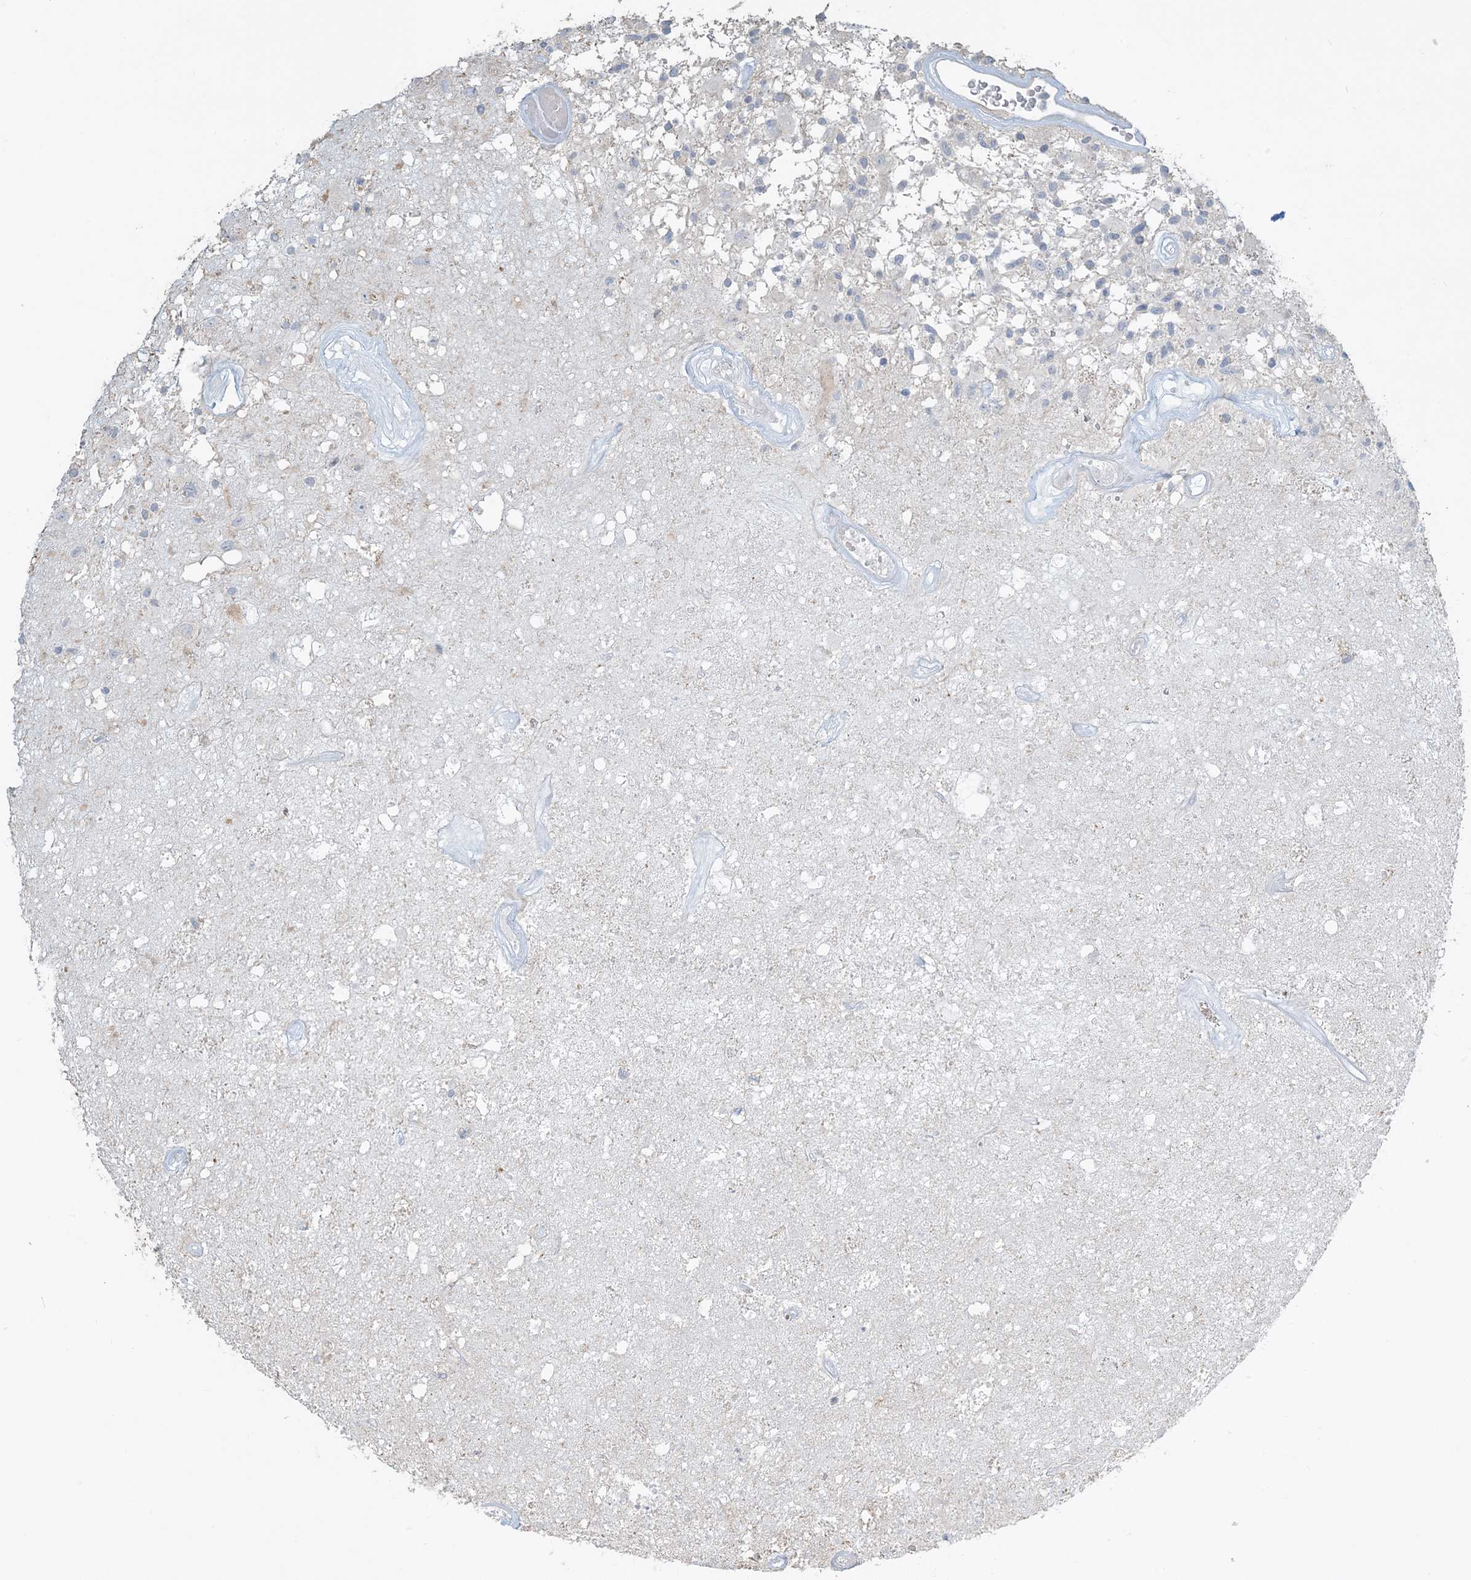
{"staining": {"intensity": "negative", "quantity": "none", "location": "none"}, "tissue": "glioma", "cell_type": "Tumor cells", "image_type": "cancer", "snomed": [{"axis": "morphology", "description": "Glioma, malignant, High grade"}, {"axis": "morphology", "description": "Glioblastoma, NOS"}, {"axis": "topography", "description": "Brain"}], "caption": "Immunohistochemistry photomicrograph of glioma stained for a protein (brown), which exhibits no expression in tumor cells.", "gene": "NPHS2", "patient": {"sex": "male", "age": 60}}